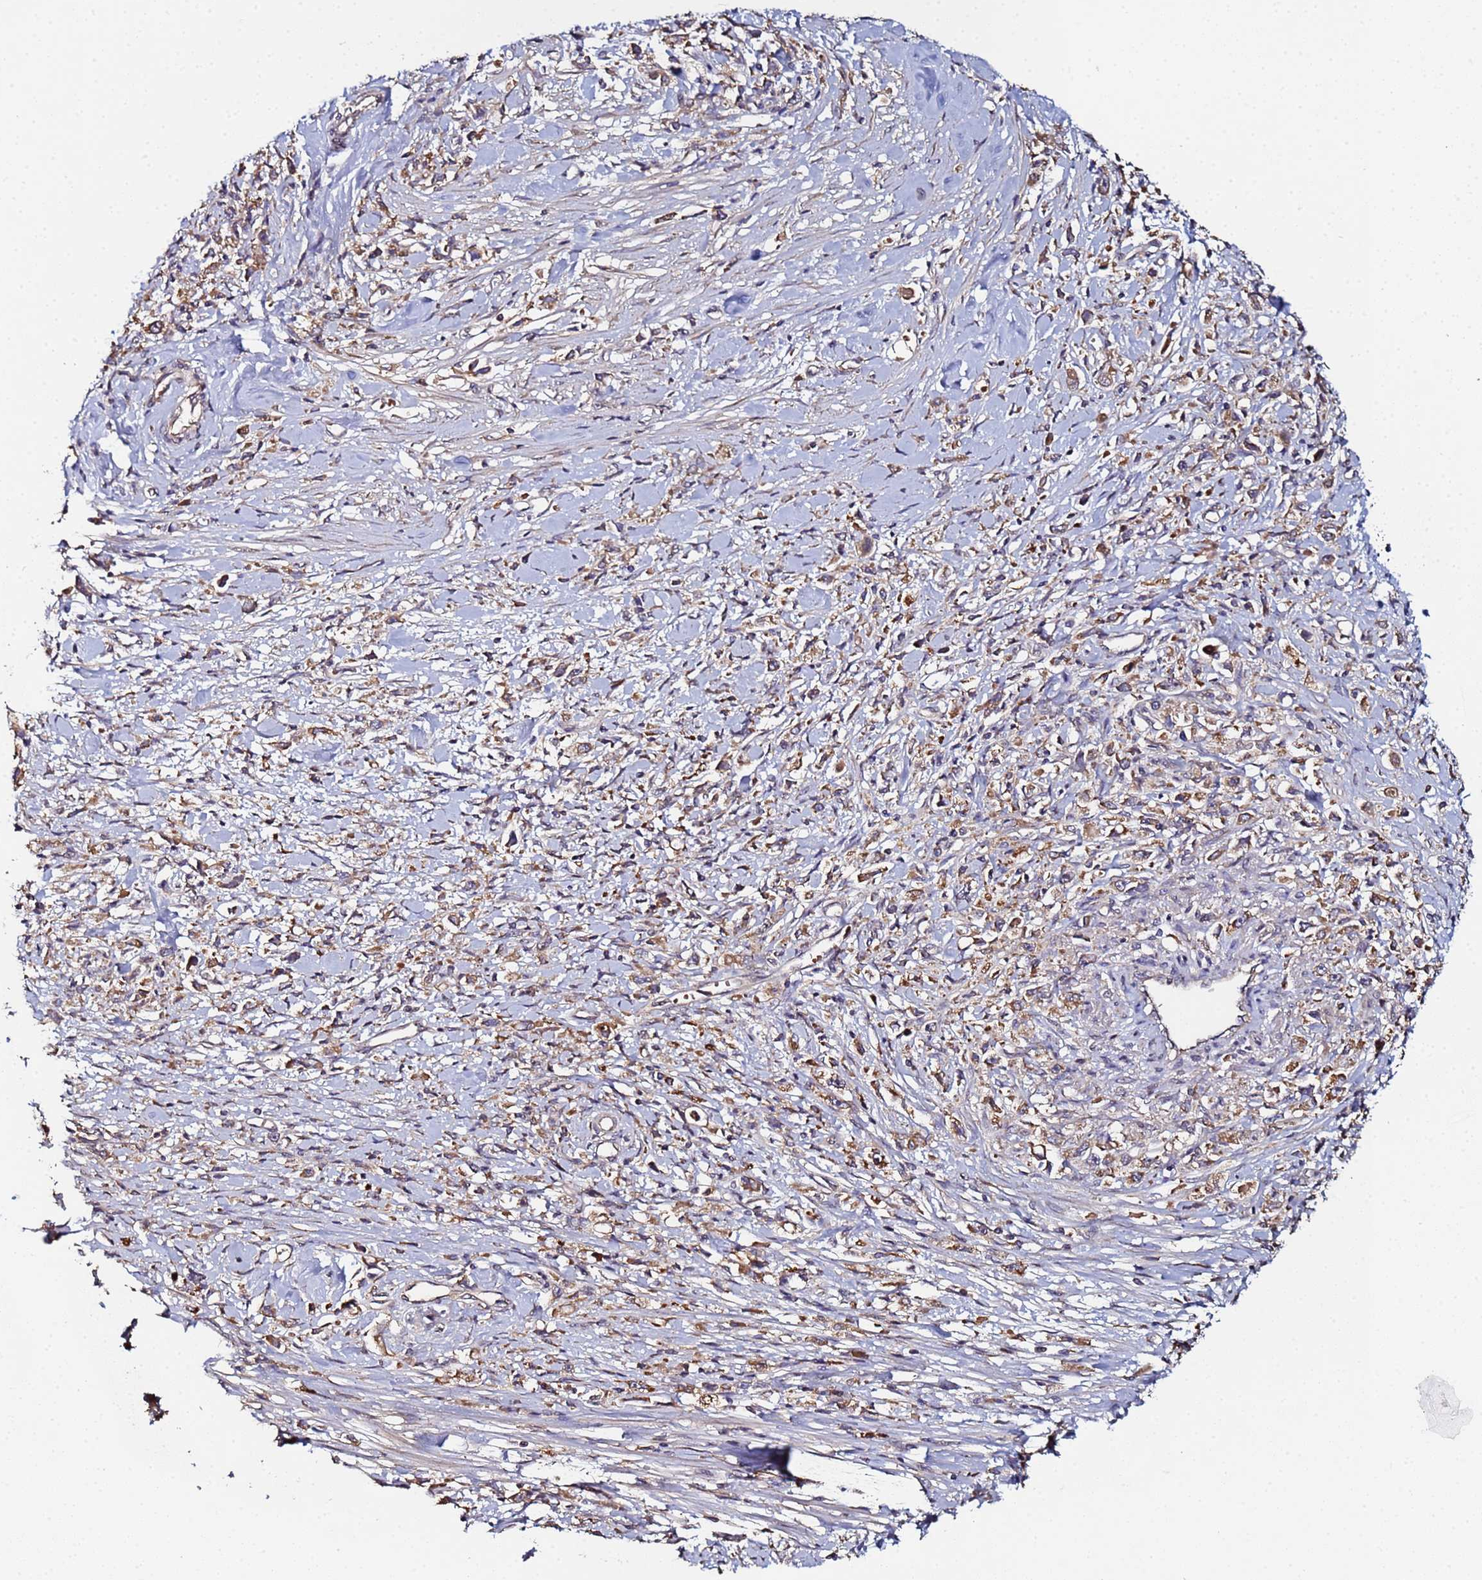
{"staining": {"intensity": "moderate", "quantity": ">75%", "location": "cytoplasmic/membranous"}, "tissue": "stomach cancer", "cell_type": "Tumor cells", "image_type": "cancer", "snomed": [{"axis": "morphology", "description": "Adenocarcinoma, NOS"}, {"axis": "topography", "description": "Stomach"}], "caption": "Protein staining by IHC demonstrates moderate cytoplasmic/membranous expression in approximately >75% of tumor cells in stomach adenocarcinoma.", "gene": "OSER1", "patient": {"sex": "female", "age": 59}}